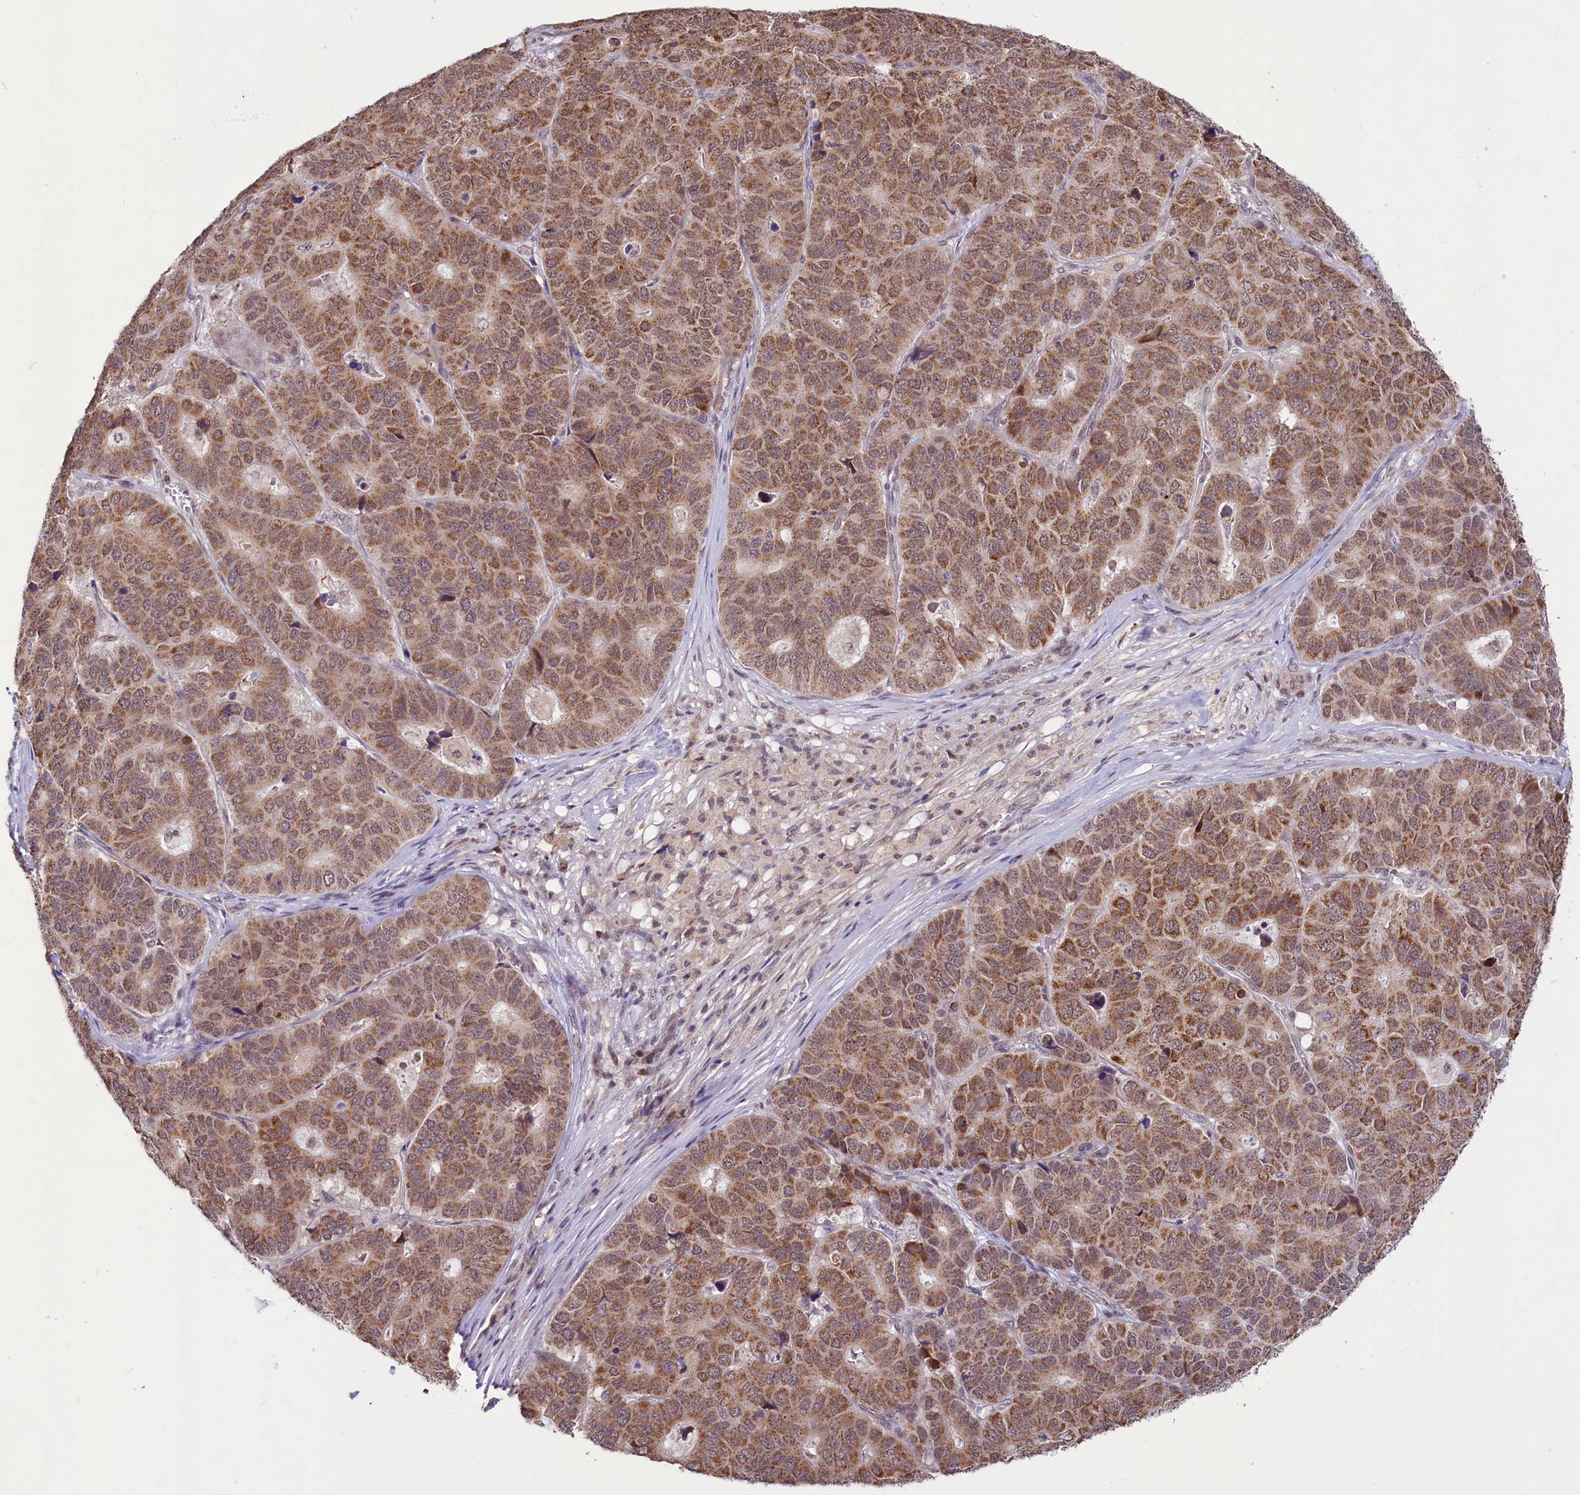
{"staining": {"intensity": "moderate", "quantity": ">75%", "location": "cytoplasmic/membranous"}, "tissue": "pancreatic cancer", "cell_type": "Tumor cells", "image_type": "cancer", "snomed": [{"axis": "morphology", "description": "Adenocarcinoma, NOS"}, {"axis": "topography", "description": "Pancreas"}], "caption": "Human pancreatic cancer (adenocarcinoma) stained with a protein marker exhibits moderate staining in tumor cells.", "gene": "PHC3", "patient": {"sex": "male", "age": 50}}